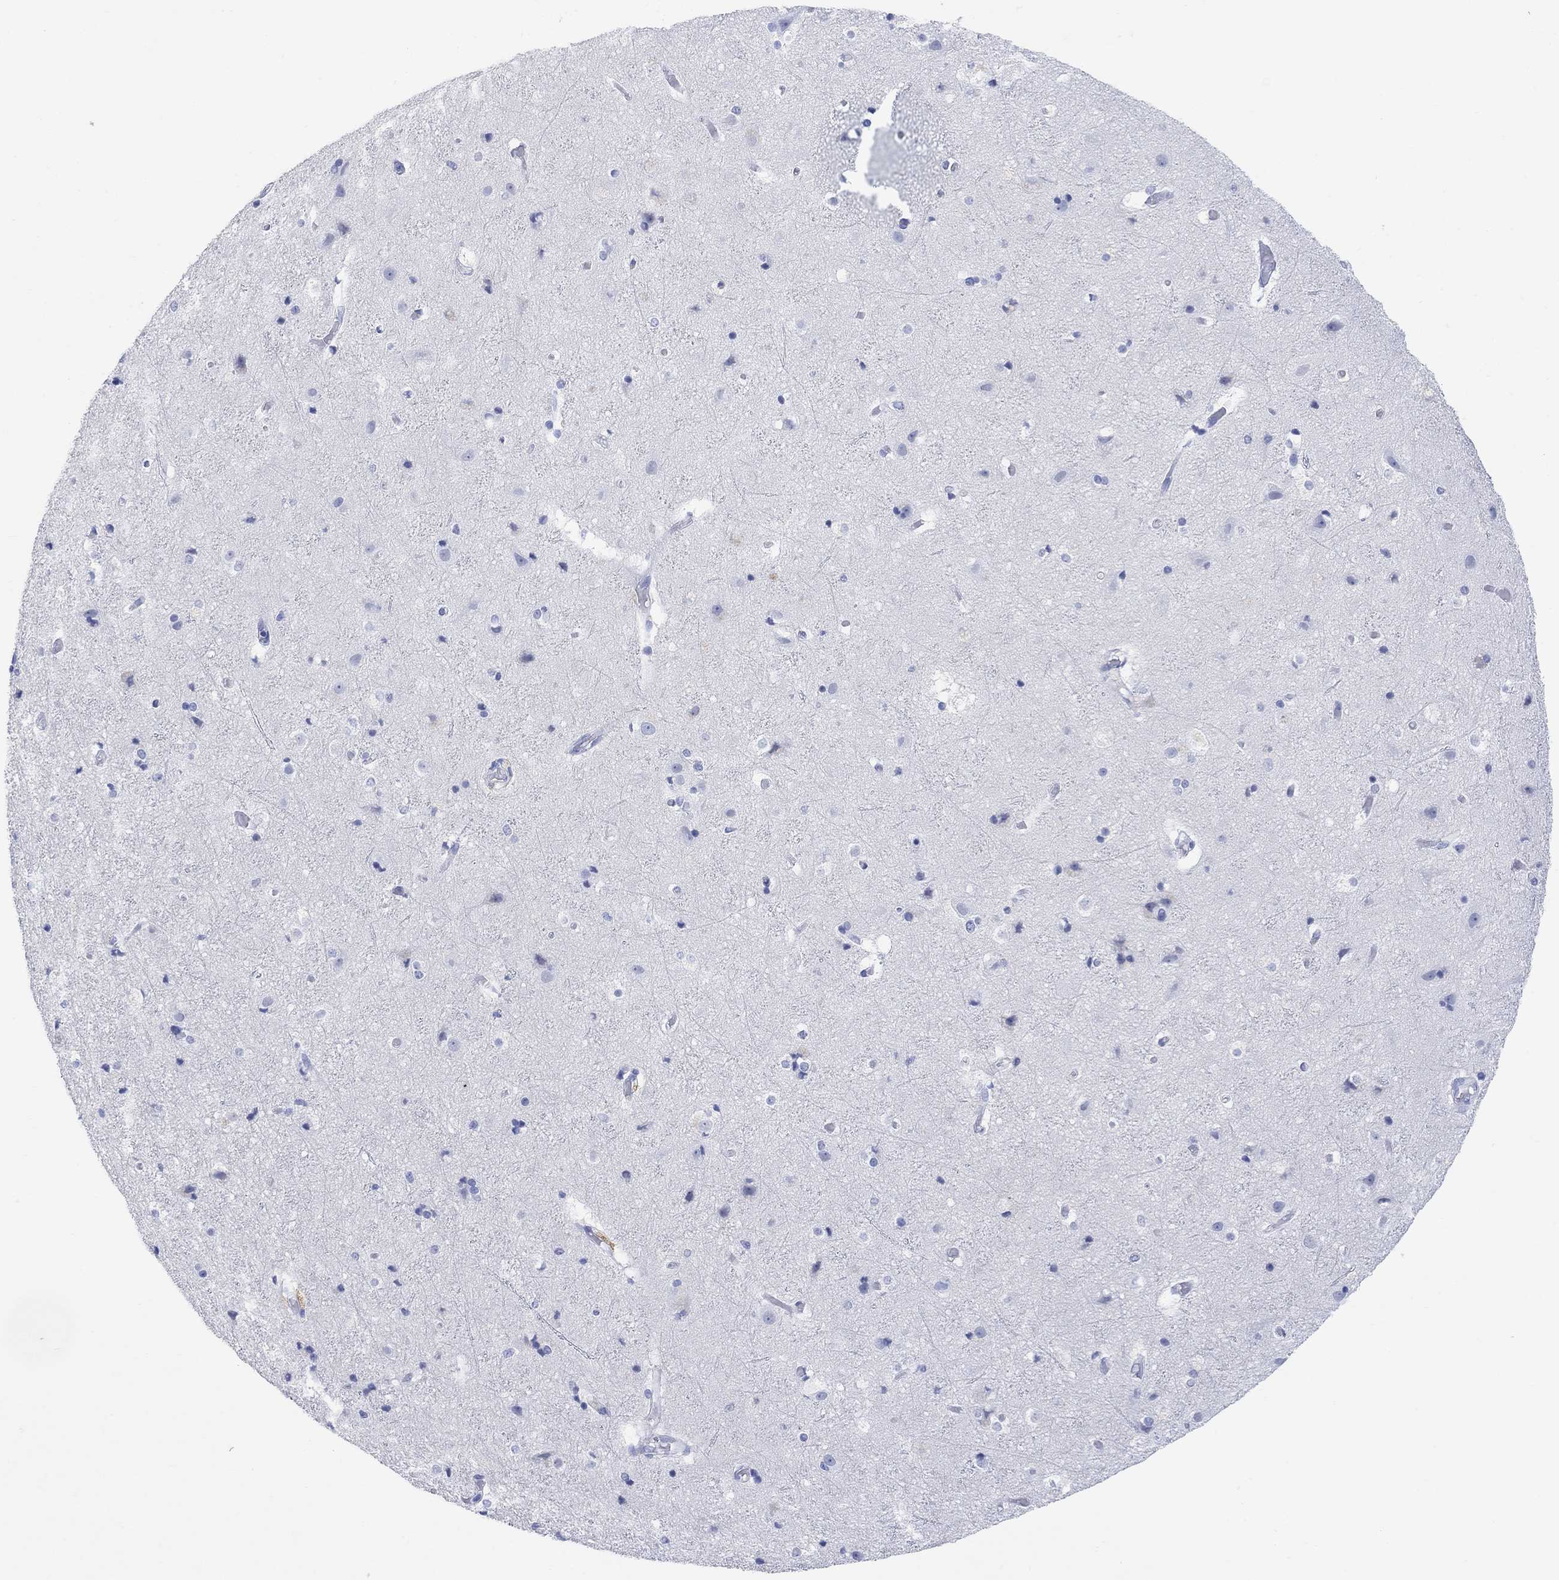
{"staining": {"intensity": "negative", "quantity": "none", "location": "none"}, "tissue": "cerebral cortex", "cell_type": "Endothelial cells", "image_type": "normal", "snomed": [{"axis": "morphology", "description": "Normal tissue, NOS"}, {"axis": "topography", "description": "Cerebral cortex"}], "caption": "This is a image of immunohistochemistry staining of unremarkable cerebral cortex, which shows no staining in endothelial cells. (DAB IHC visualized using brightfield microscopy, high magnification).", "gene": "TYR", "patient": {"sex": "female", "age": 52}}